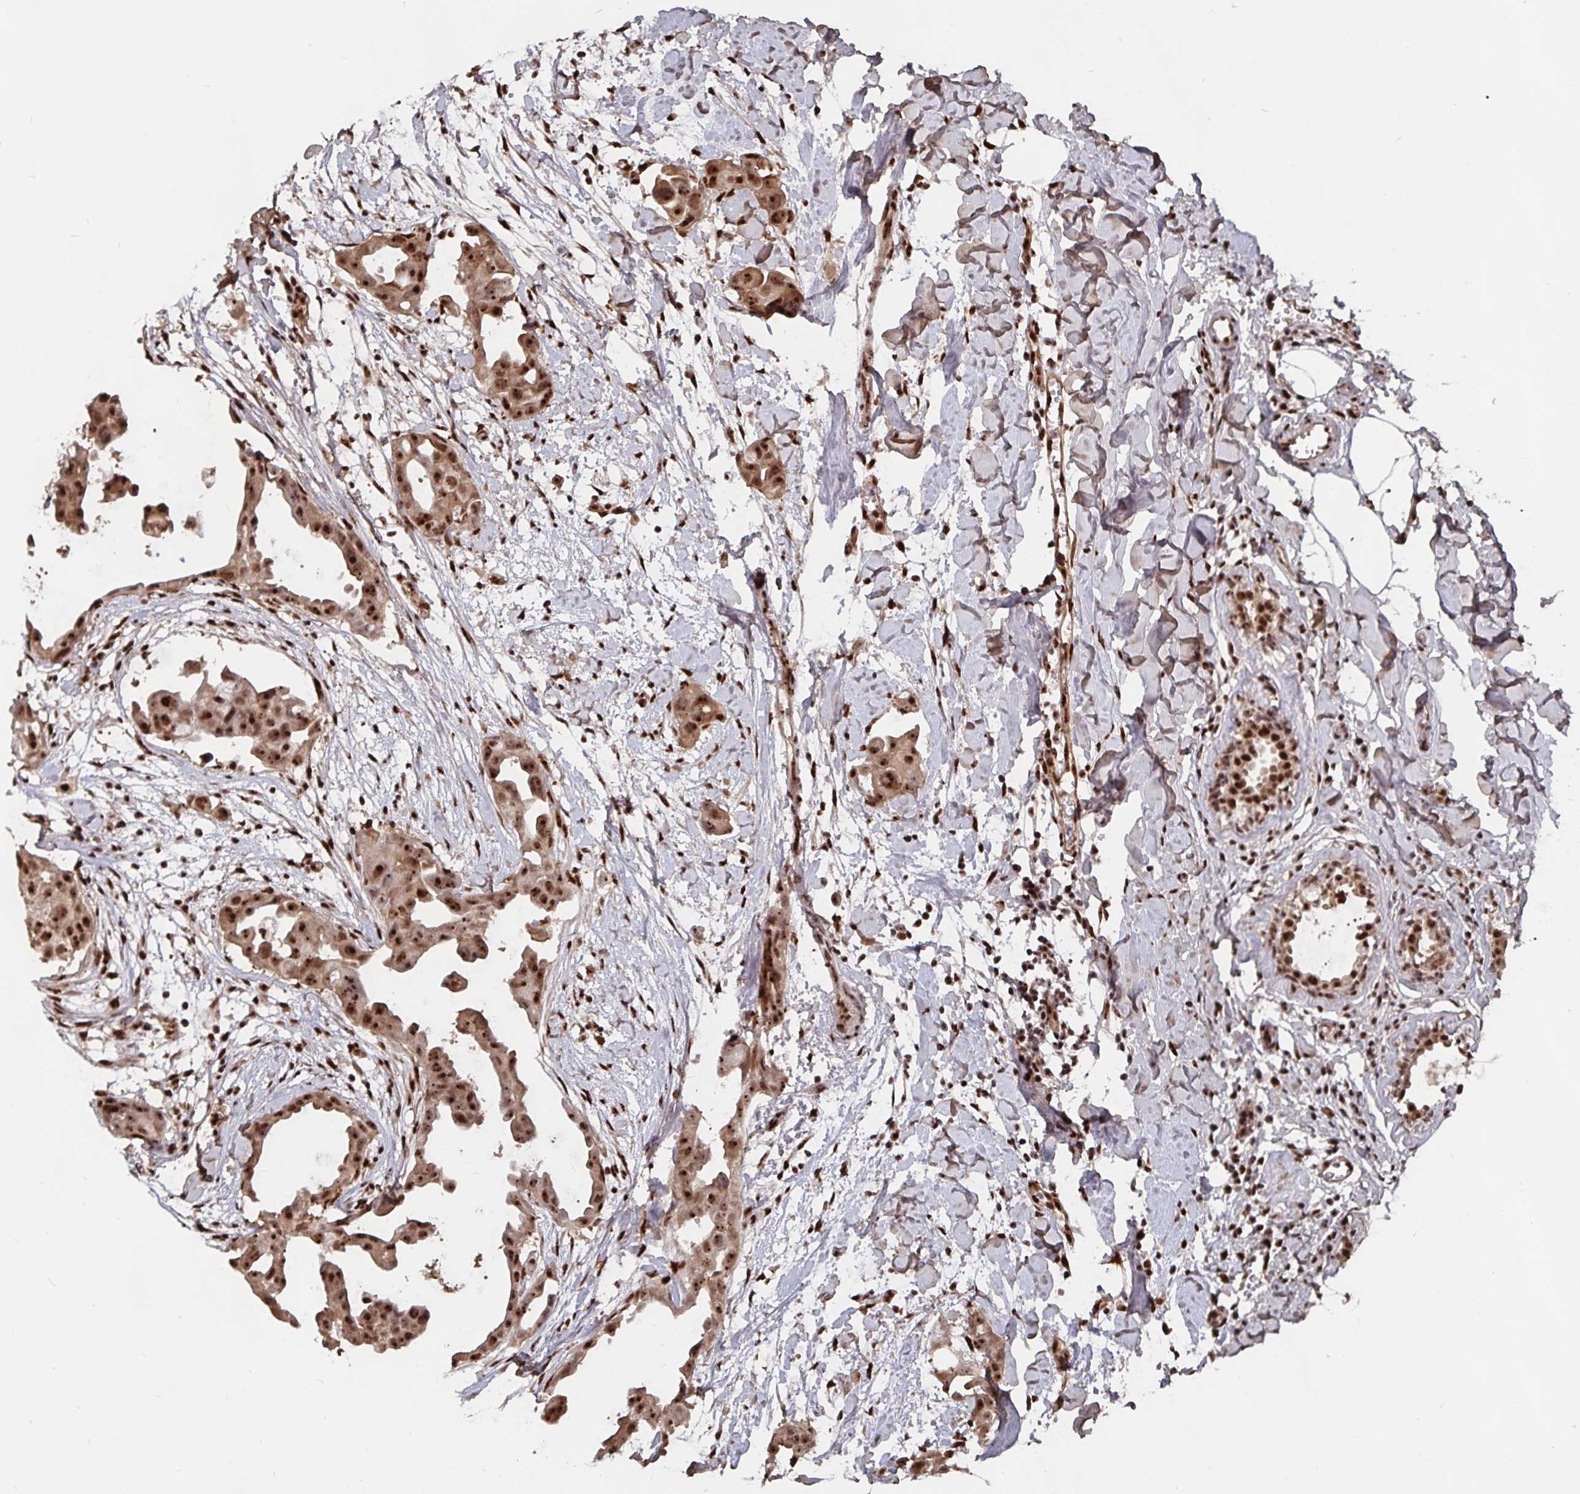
{"staining": {"intensity": "strong", "quantity": ">75%", "location": "nuclear"}, "tissue": "breast cancer", "cell_type": "Tumor cells", "image_type": "cancer", "snomed": [{"axis": "morphology", "description": "Duct carcinoma"}, {"axis": "topography", "description": "Breast"}], "caption": "This is a histology image of immunohistochemistry (IHC) staining of breast cancer, which shows strong staining in the nuclear of tumor cells.", "gene": "LAS1L", "patient": {"sex": "female", "age": 38}}